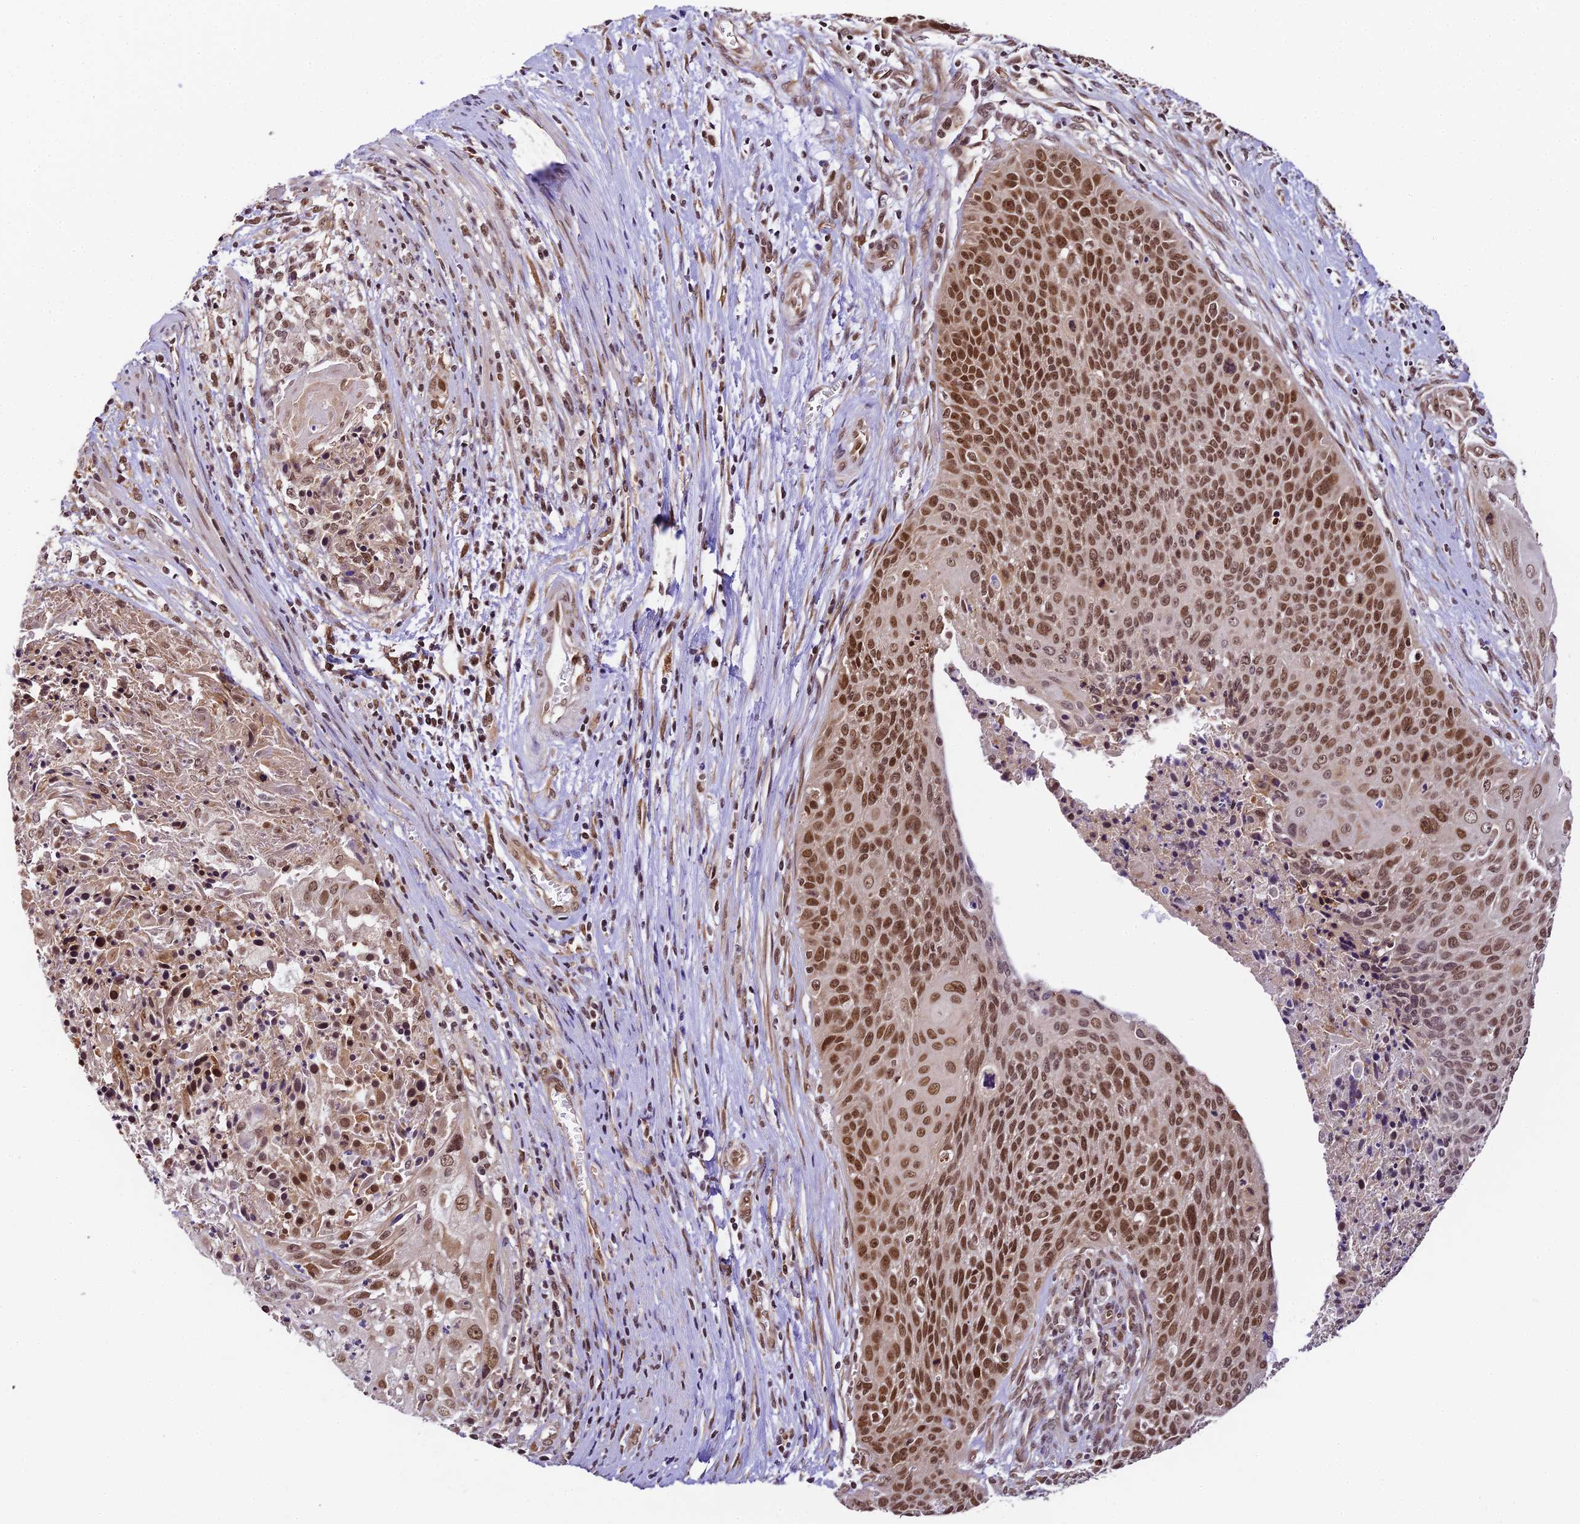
{"staining": {"intensity": "moderate", "quantity": ">75%", "location": "nuclear"}, "tissue": "cervical cancer", "cell_type": "Tumor cells", "image_type": "cancer", "snomed": [{"axis": "morphology", "description": "Squamous cell carcinoma, NOS"}, {"axis": "topography", "description": "Cervix"}], "caption": "Cervical cancer (squamous cell carcinoma) tissue exhibits moderate nuclear staining in approximately >75% of tumor cells", "gene": "TRIM22", "patient": {"sex": "female", "age": 55}}